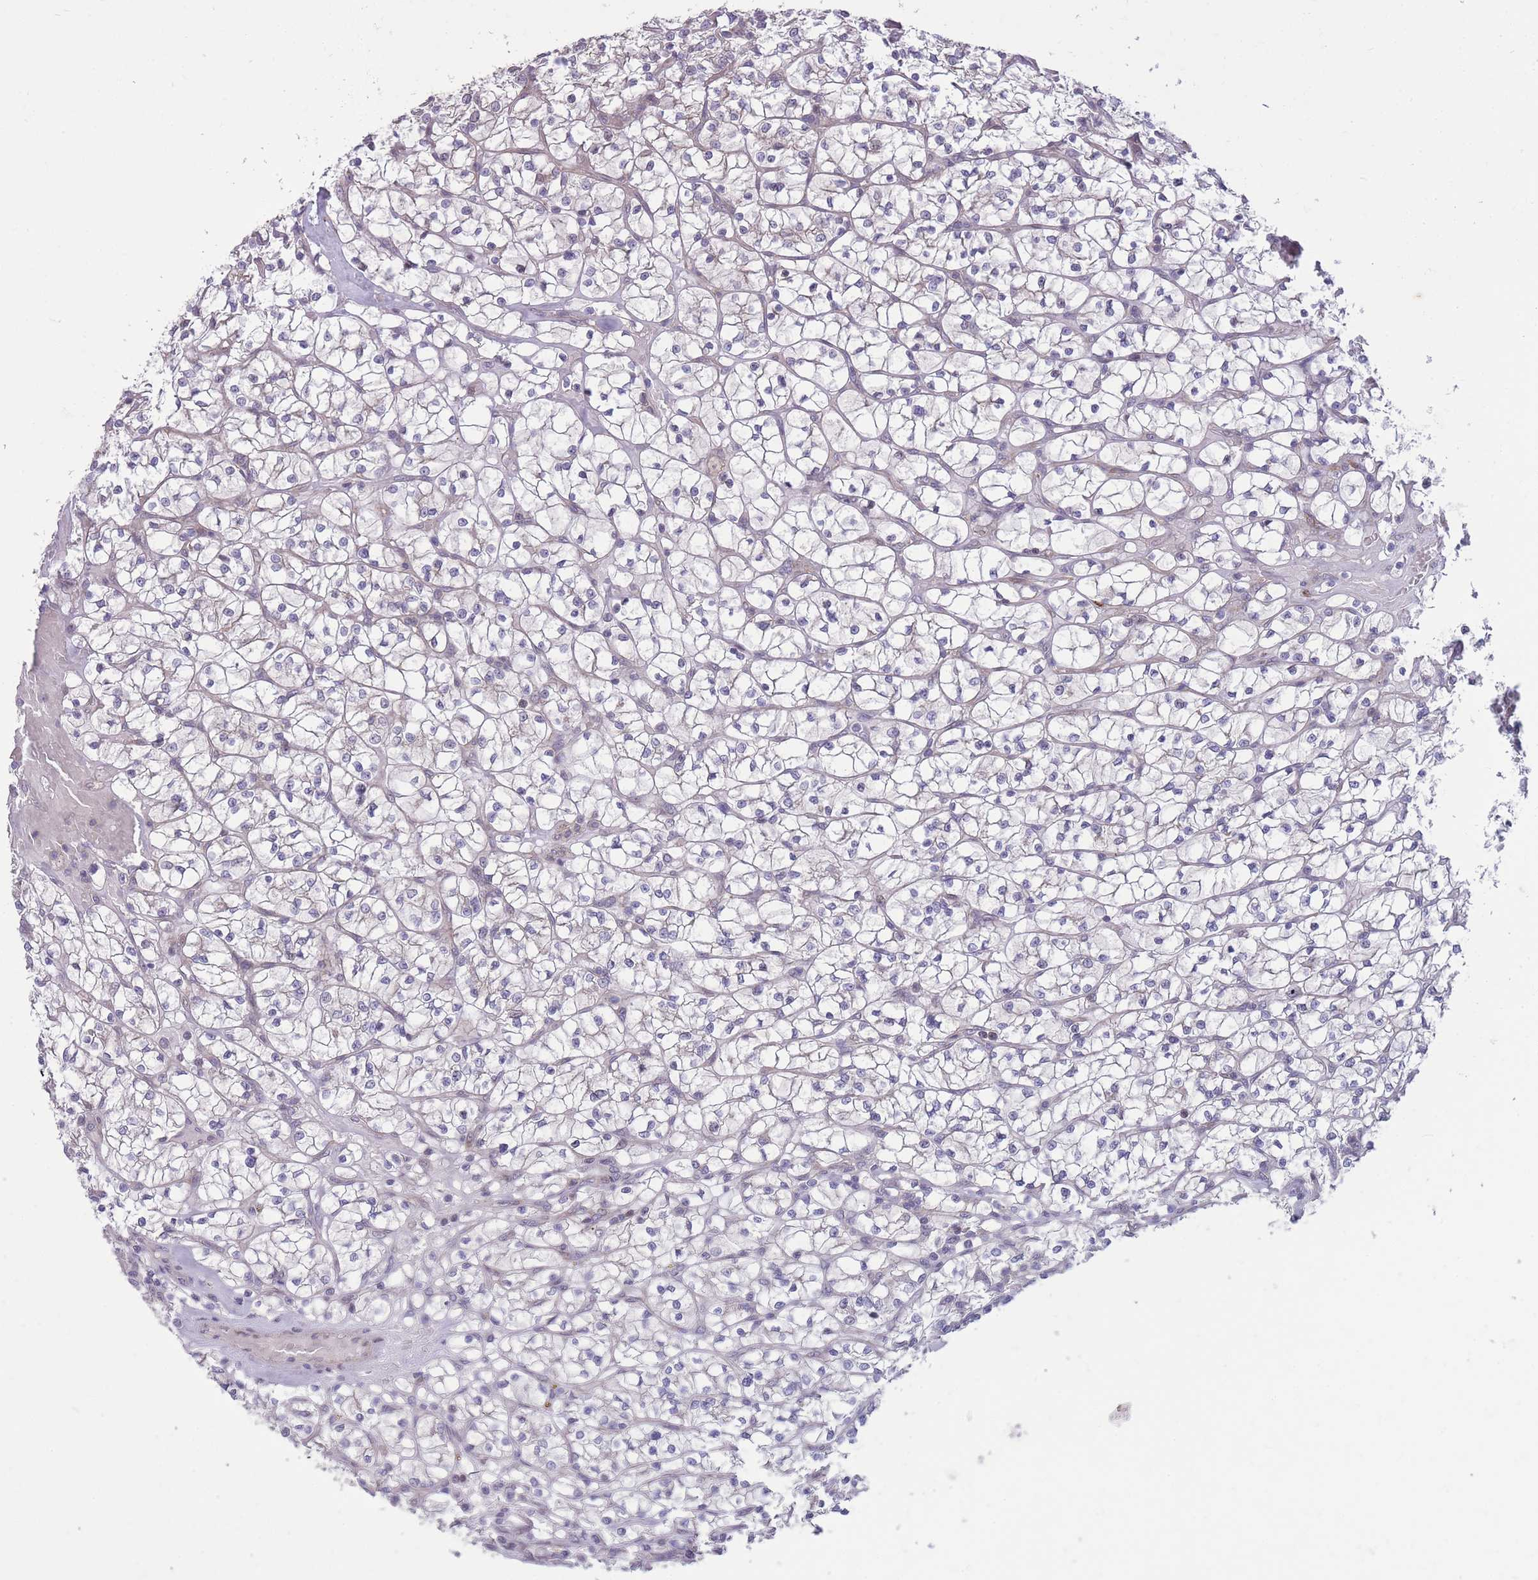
{"staining": {"intensity": "negative", "quantity": "none", "location": "none"}, "tissue": "renal cancer", "cell_type": "Tumor cells", "image_type": "cancer", "snomed": [{"axis": "morphology", "description": "Adenocarcinoma, NOS"}, {"axis": "topography", "description": "Kidney"}], "caption": "An immunohistochemistry (IHC) histopathology image of adenocarcinoma (renal) is shown. There is no staining in tumor cells of adenocarcinoma (renal).", "gene": "RIC8A", "patient": {"sex": "female", "age": 64}}